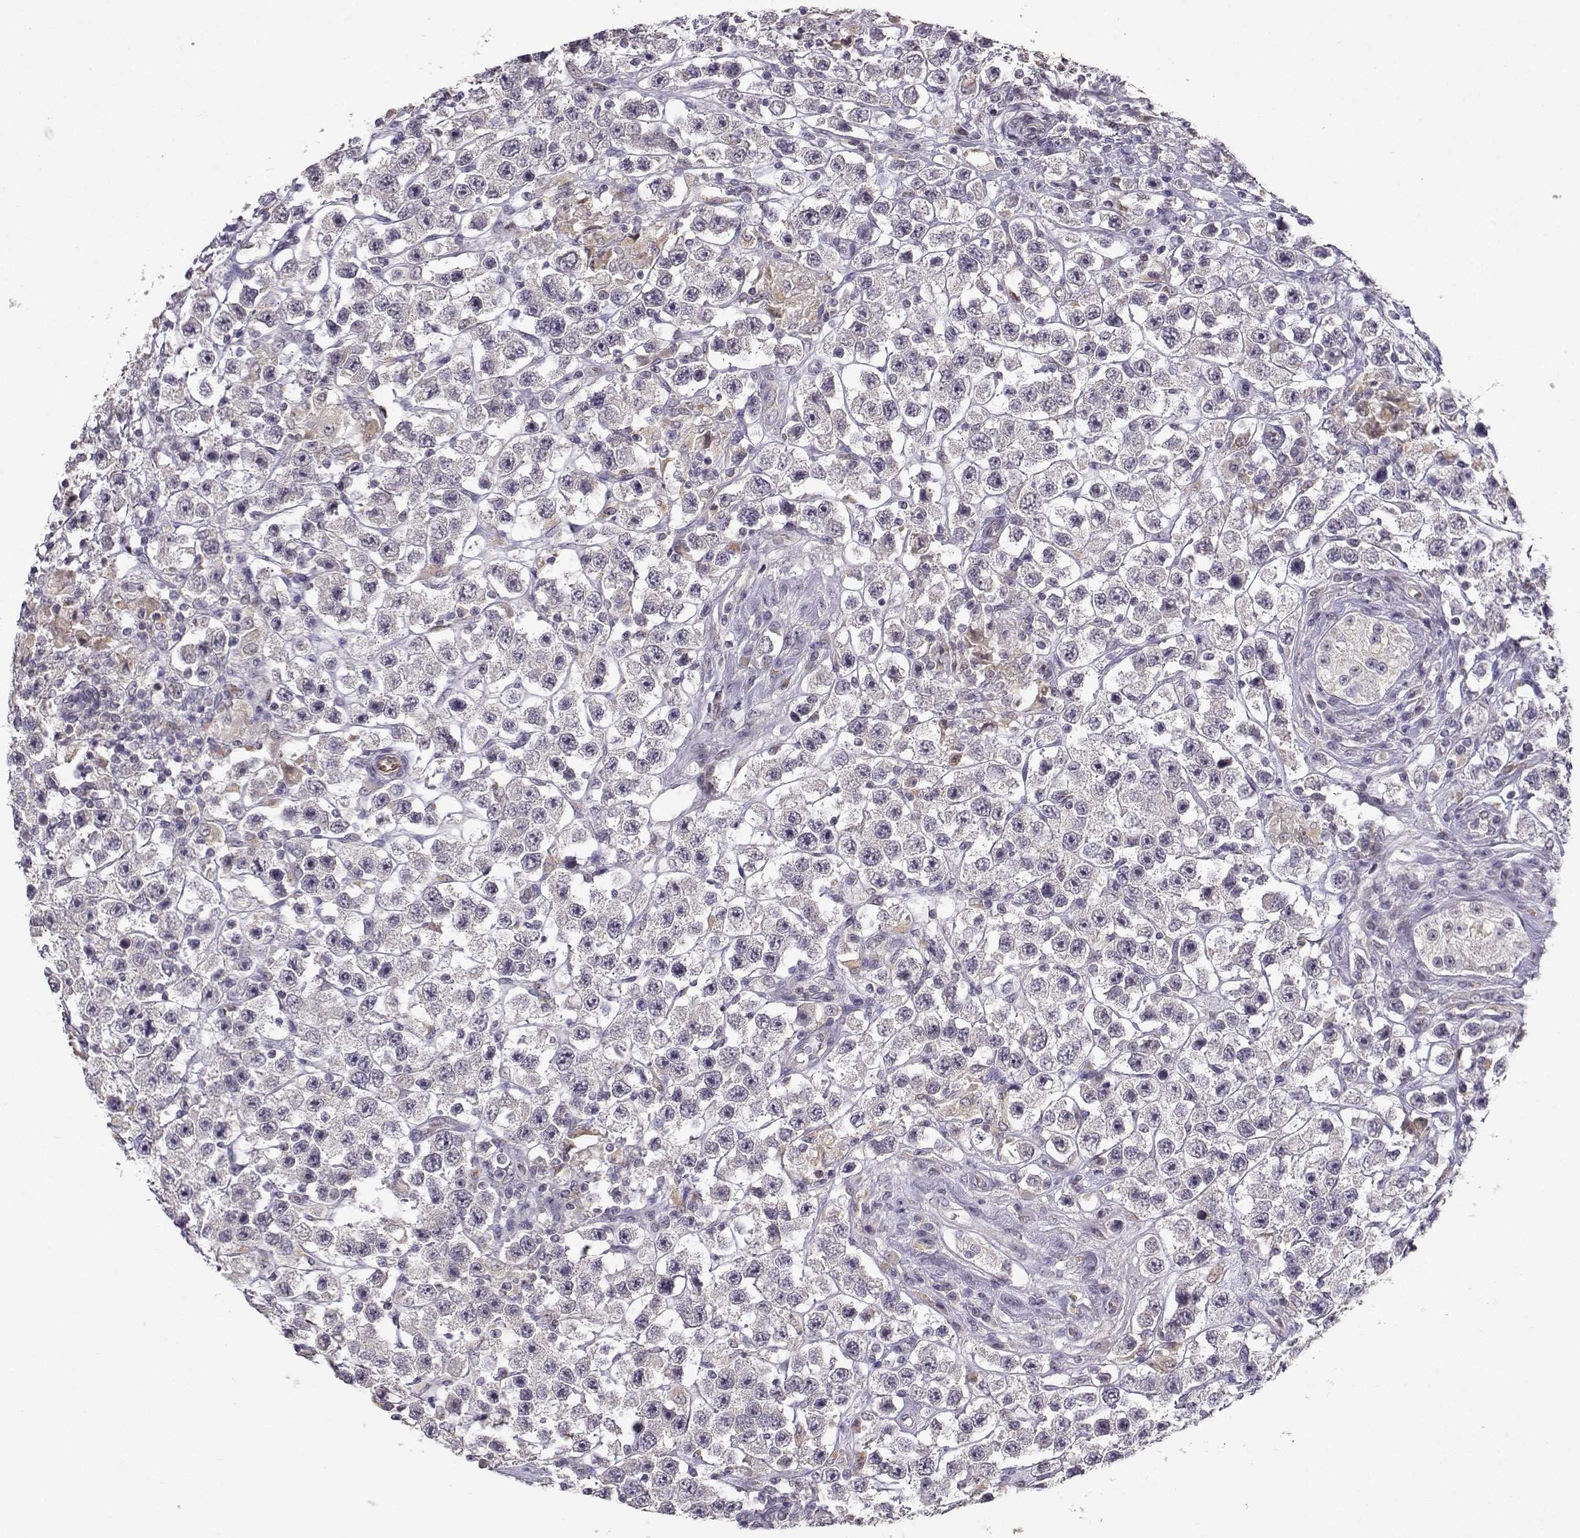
{"staining": {"intensity": "negative", "quantity": "none", "location": "none"}, "tissue": "testis cancer", "cell_type": "Tumor cells", "image_type": "cancer", "snomed": [{"axis": "morphology", "description": "Seminoma, NOS"}, {"axis": "topography", "description": "Testis"}], "caption": "This is an immunohistochemistry micrograph of testis cancer (seminoma). There is no positivity in tumor cells.", "gene": "BMX", "patient": {"sex": "male", "age": 45}}